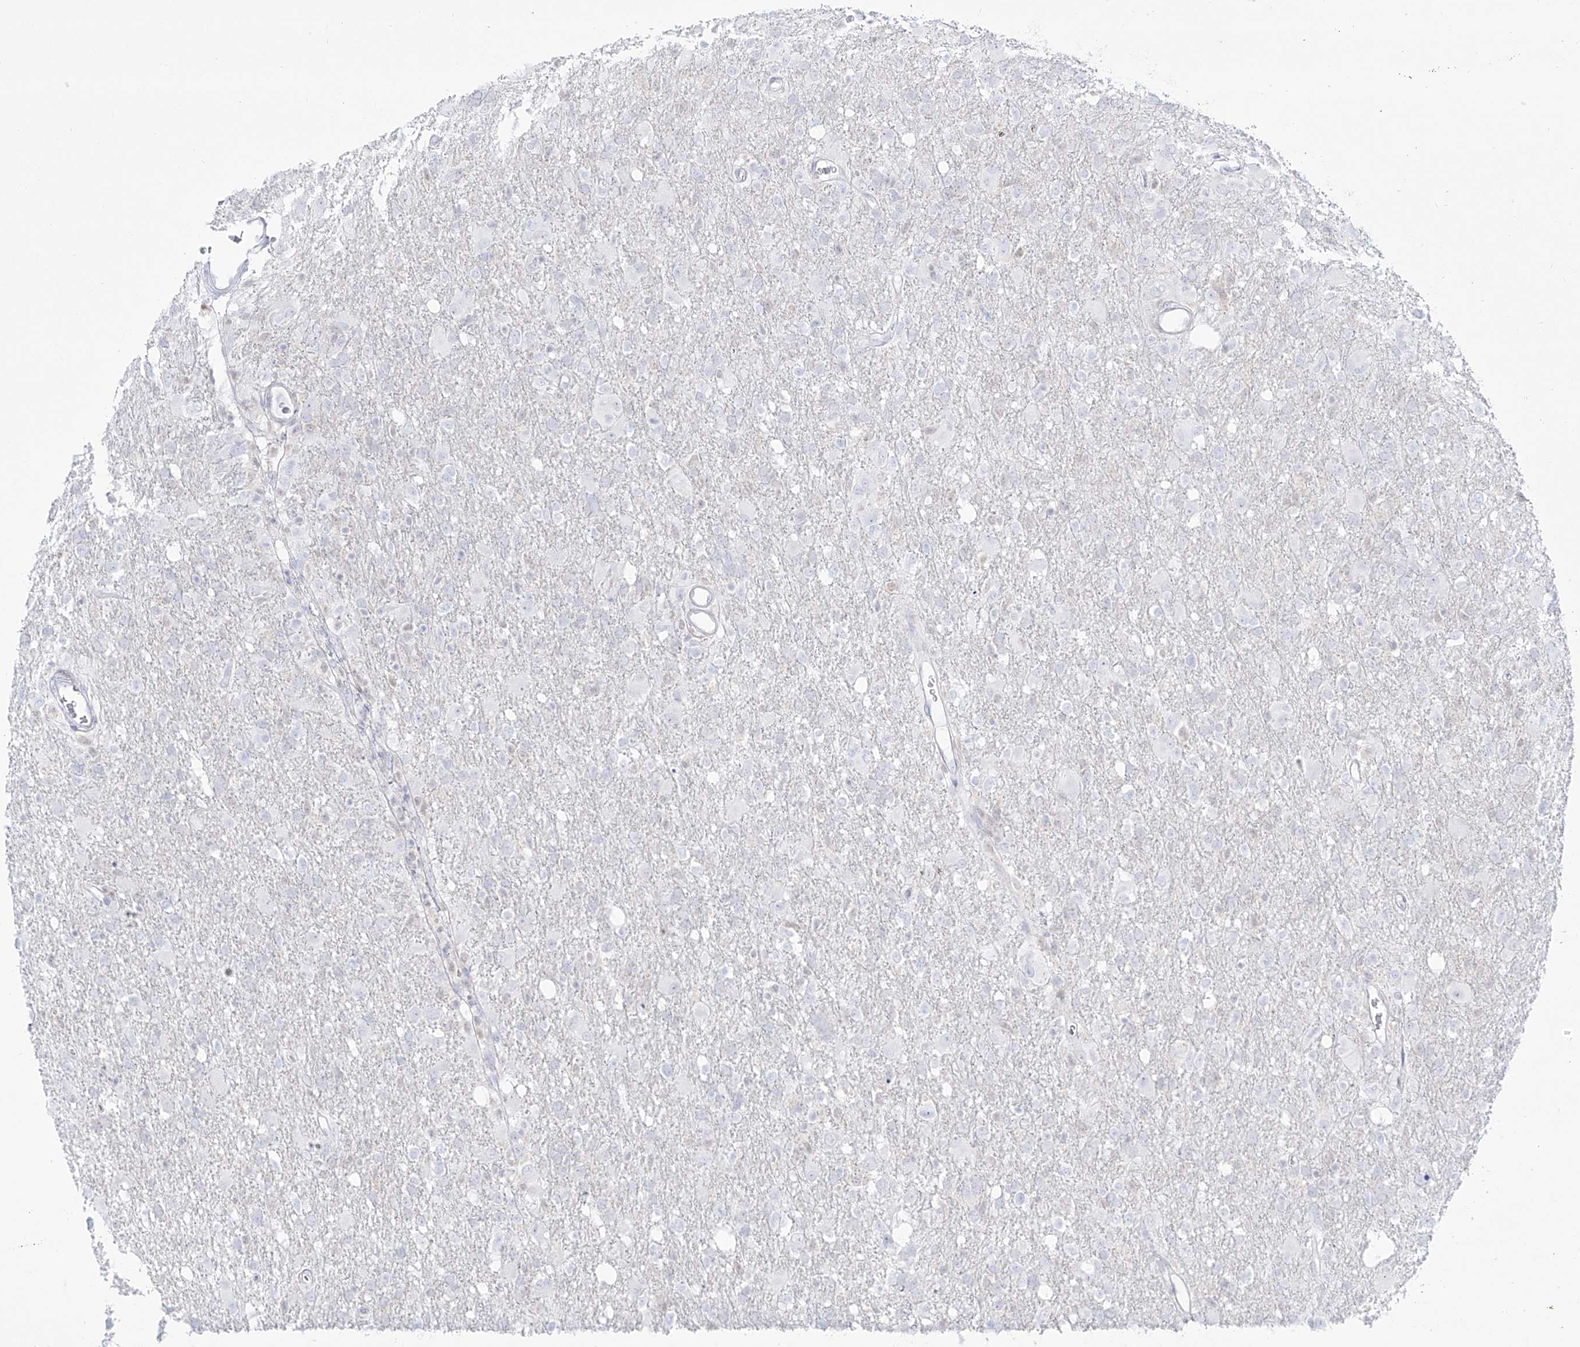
{"staining": {"intensity": "negative", "quantity": "none", "location": "none"}, "tissue": "glioma", "cell_type": "Tumor cells", "image_type": "cancer", "snomed": [{"axis": "morphology", "description": "Glioma, malignant, High grade"}, {"axis": "topography", "description": "Brain"}], "caption": "Micrograph shows no protein positivity in tumor cells of glioma tissue.", "gene": "DMKN", "patient": {"sex": "female", "age": 57}}